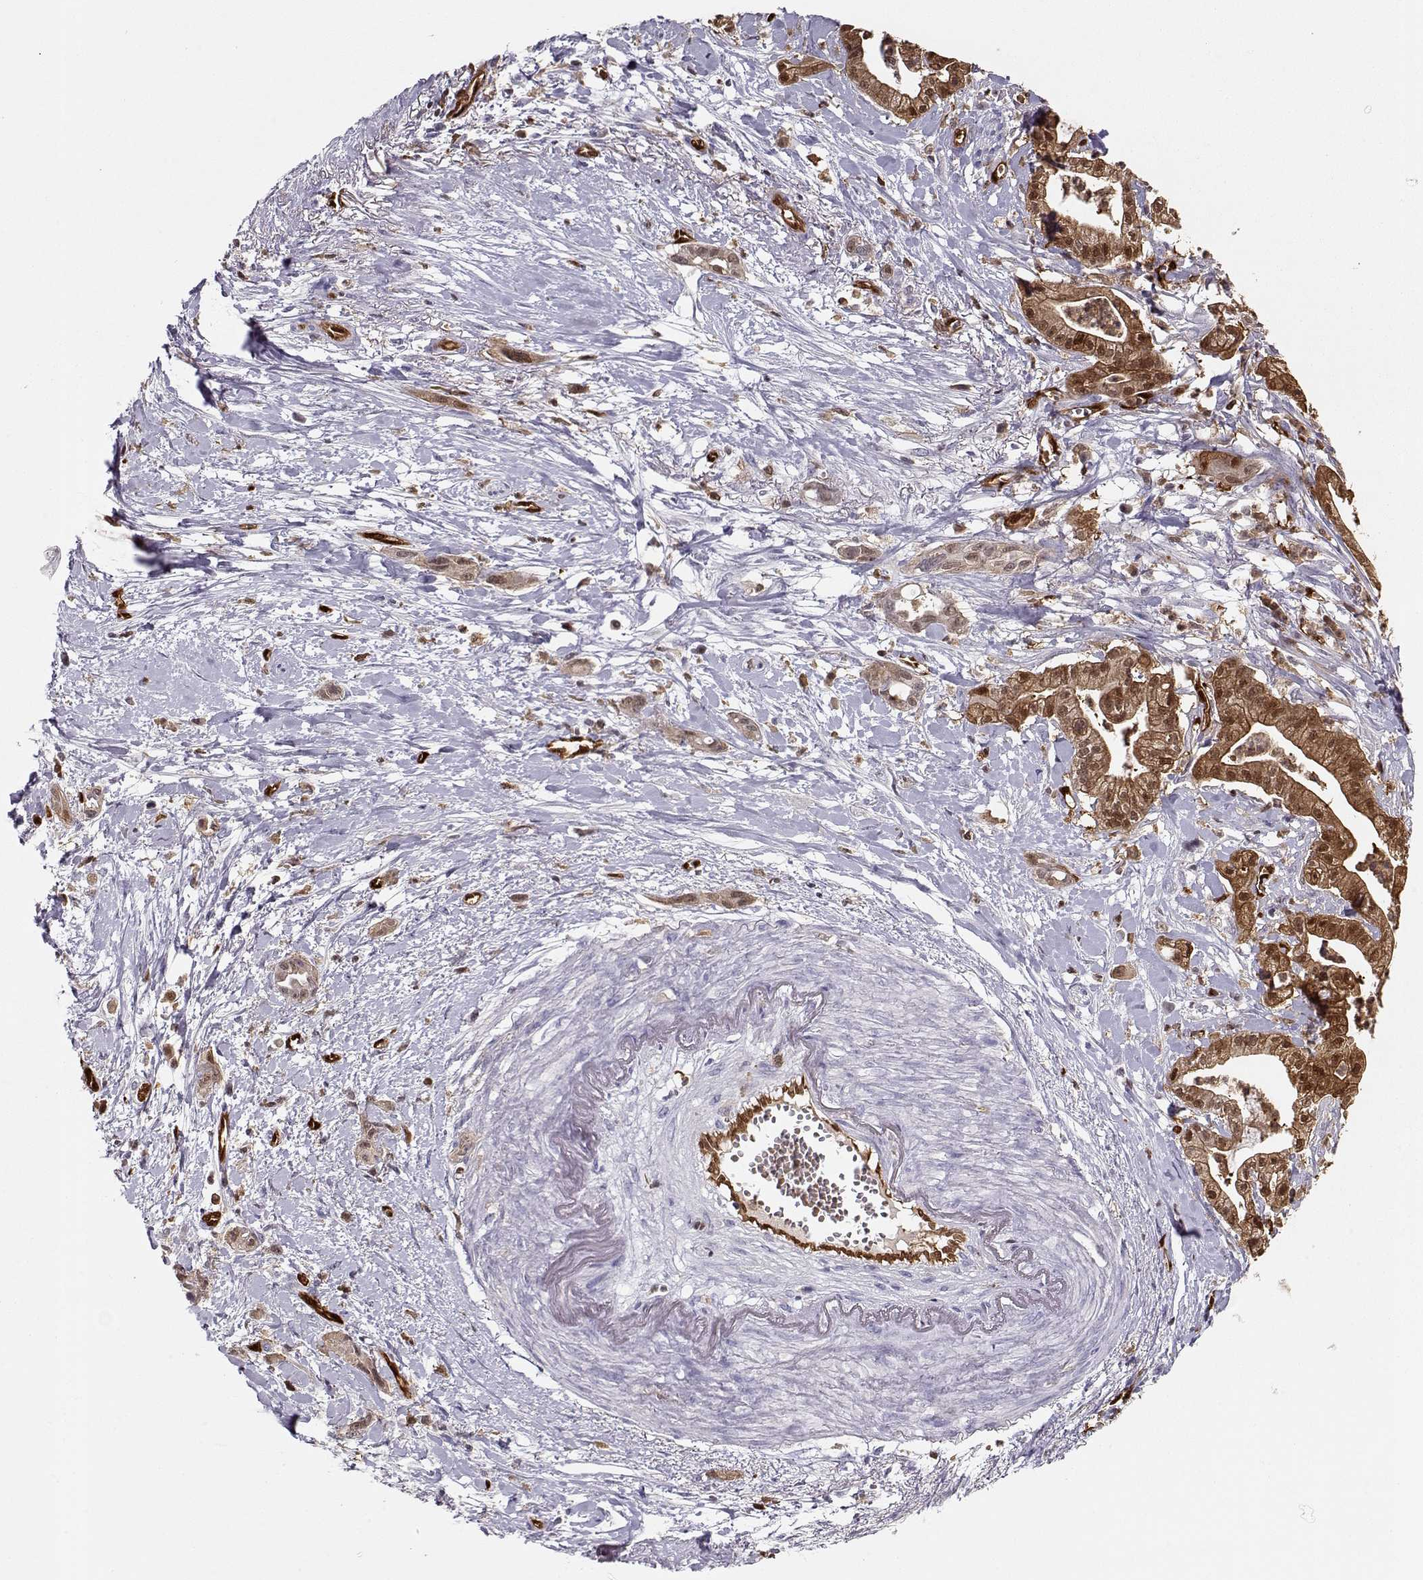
{"staining": {"intensity": "strong", "quantity": ">75%", "location": "cytoplasmic/membranous,nuclear"}, "tissue": "pancreatic cancer", "cell_type": "Tumor cells", "image_type": "cancer", "snomed": [{"axis": "morphology", "description": "Normal tissue, NOS"}, {"axis": "morphology", "description": "Adenocarcinoma, NOS"}, {"axis": "topography", "description": "Lymph node"}, {"axis": "topography", "description": "Pancreas"}], "caption": "This histopathology image displays pancreatic cancer (adenocarcinoma) stained with IHC to label a protein in brown. The cytoplasmic/membranous and nuclear of tumor cells show strong positivity for the protein. Nuclei are counter-stained blue.", "gene": "PNP", "patient": {"sex": "female", "age": 58}}